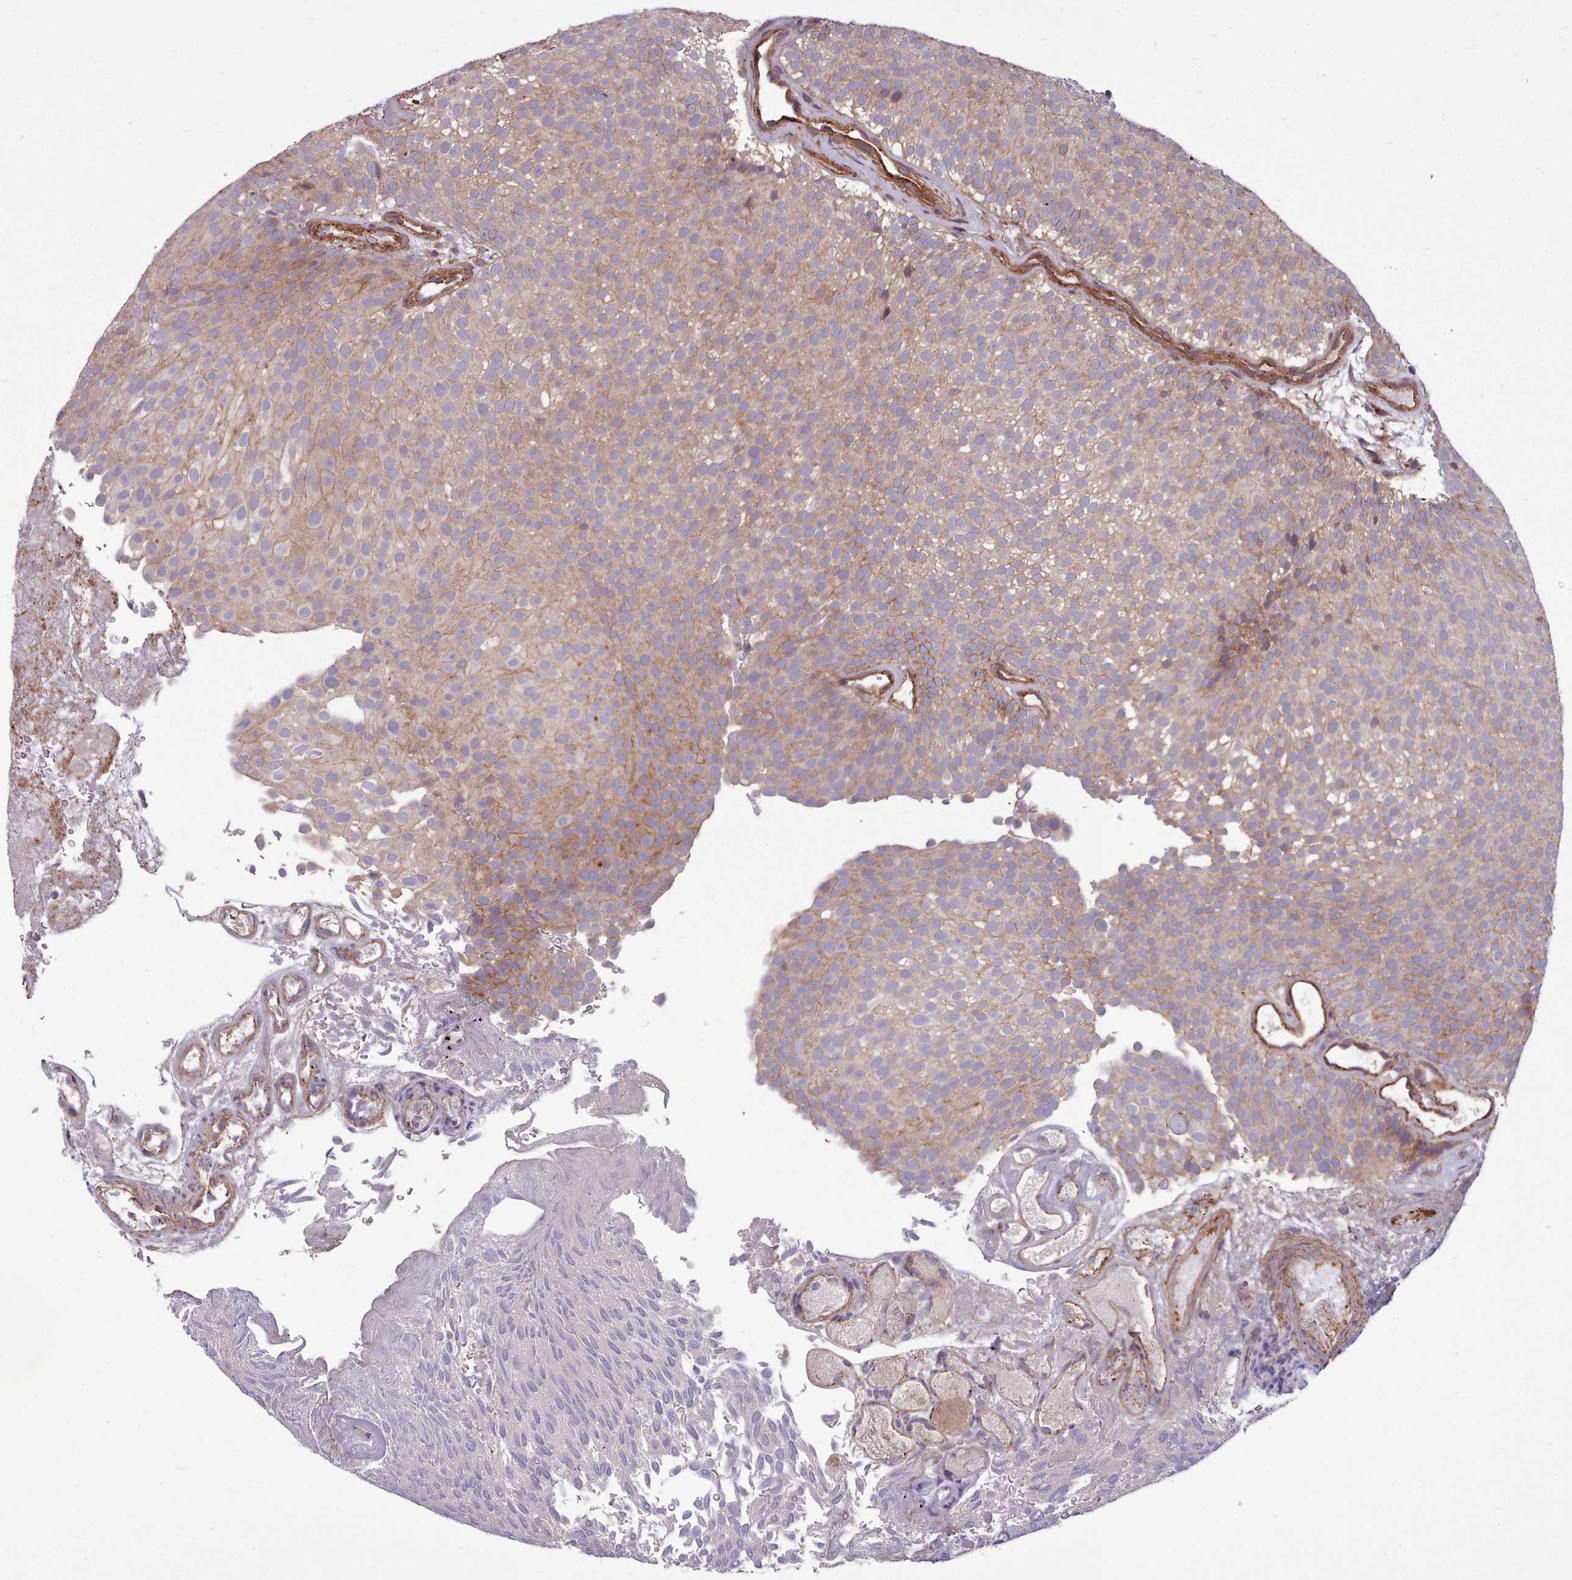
{"staining": {"intensity": "moderate", "quantity": ">75%", "location": "cytoplasmic/membranous"}, "tissue": "urothelial cancer", "cell_type": "Tumor cells", "image_type": "cancer", "snomed": [{"axis": "morphology", "description": "Urothelial carcinoma, Low grade"}, {"axis": "topography", "description": "Urinary bladder"}], "caption": "Urothelial cancer stained for a protein displays moderate cytoplasmic/membranous positivity in tumor cells. (Brightfield microscopy of DAB IHC at high magnification).", "gene": "STUB1", "patient": {"sex": "male", "age": 78}}